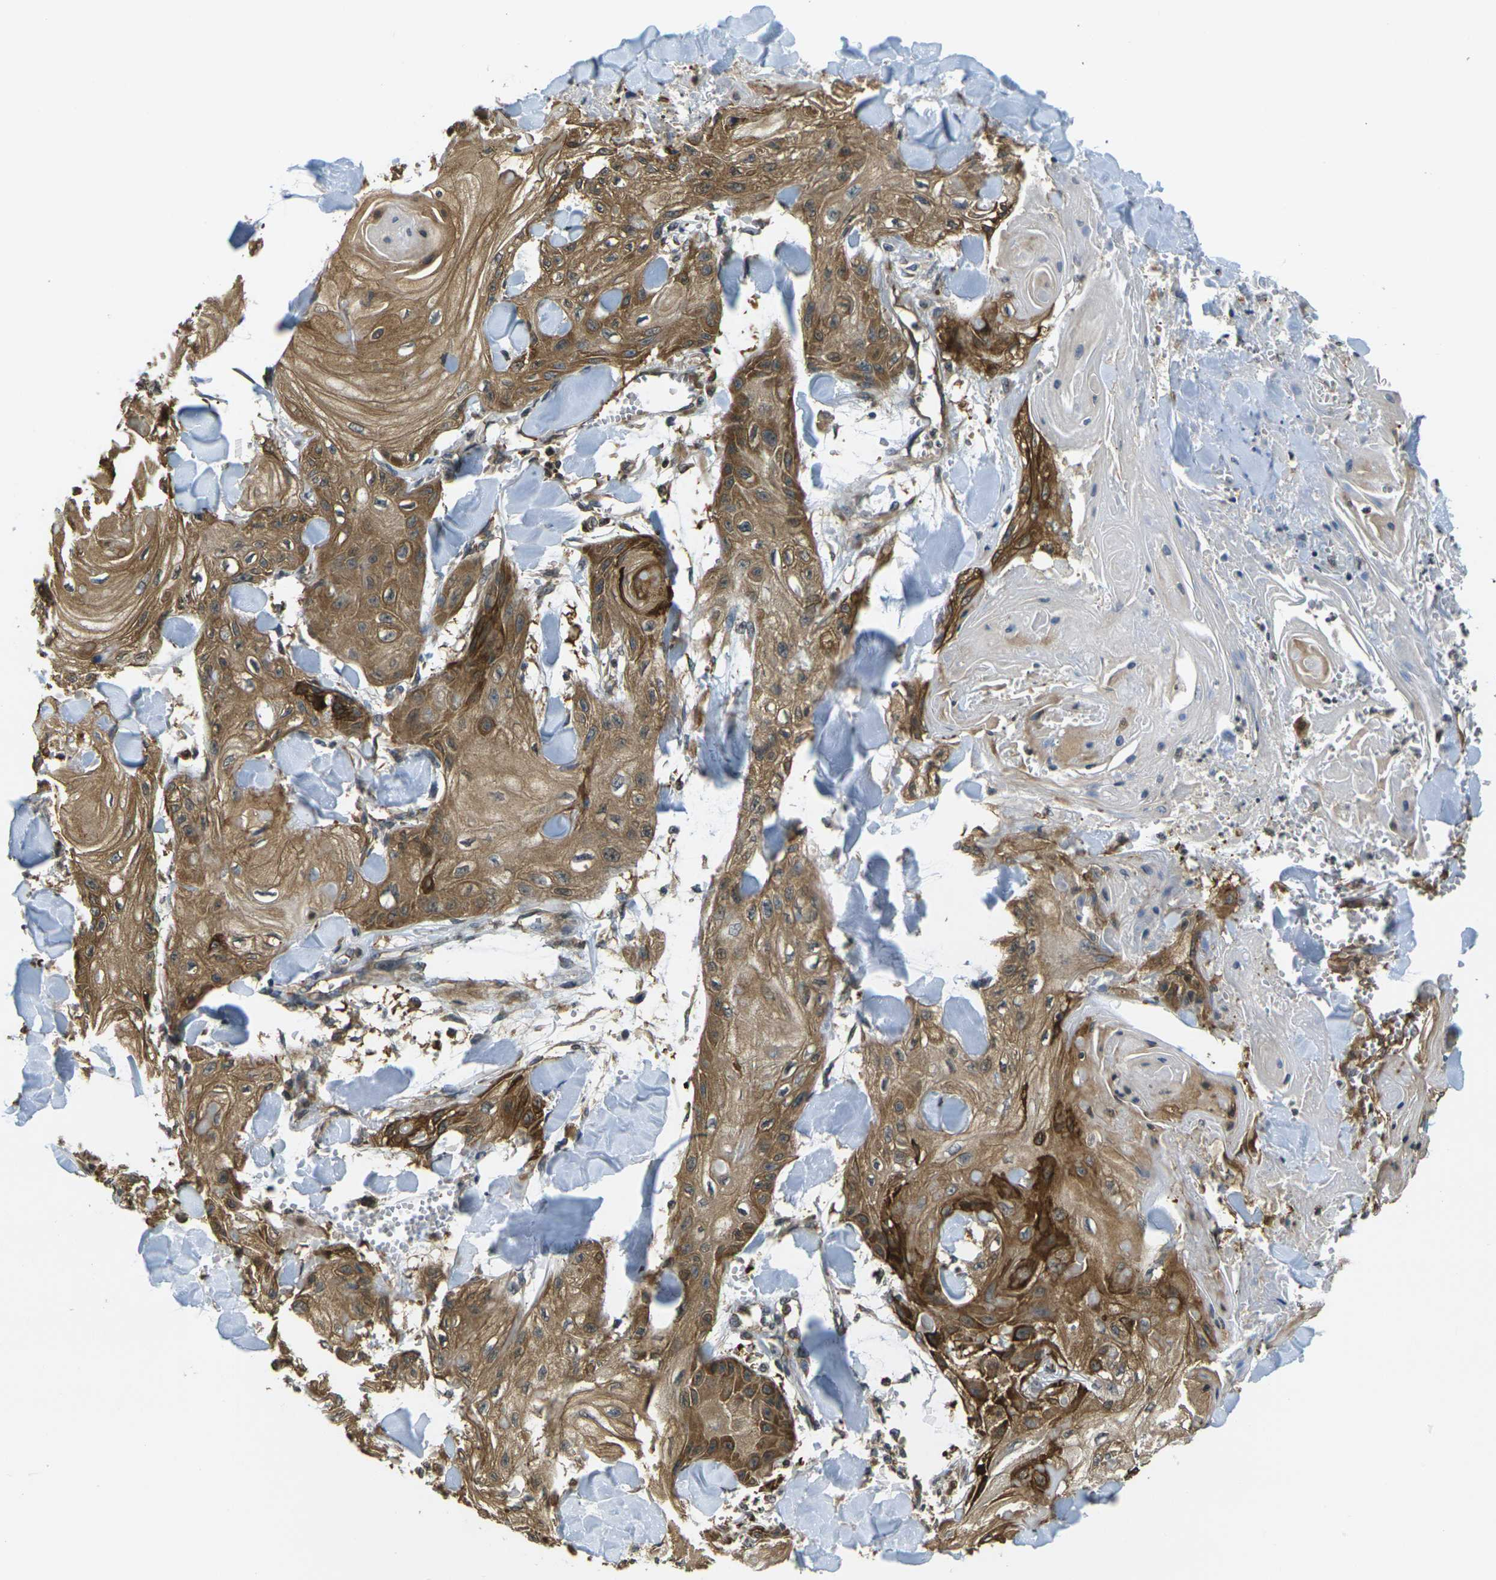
{"staining": {"intensity": "strong", "quantity": "25%-75%", "location": "cytoplasmic/membranous"}, "tissue": "skin cancer", "cell_type": "Tumor cells", "image_type": "cancer", "snomed": [{"axis": "morphology", "description": "Squamous cell carcinoma, NOS"}, {"axis": "topography", "description": "Skin"}], "caption": "The image exhibits a brown stain indicating the presence of a protein in the cytoplasmic/membranous of tumor cells in skin cancer.", "gene": "CAST", "patient": {"sex": "male", "age": 74}}